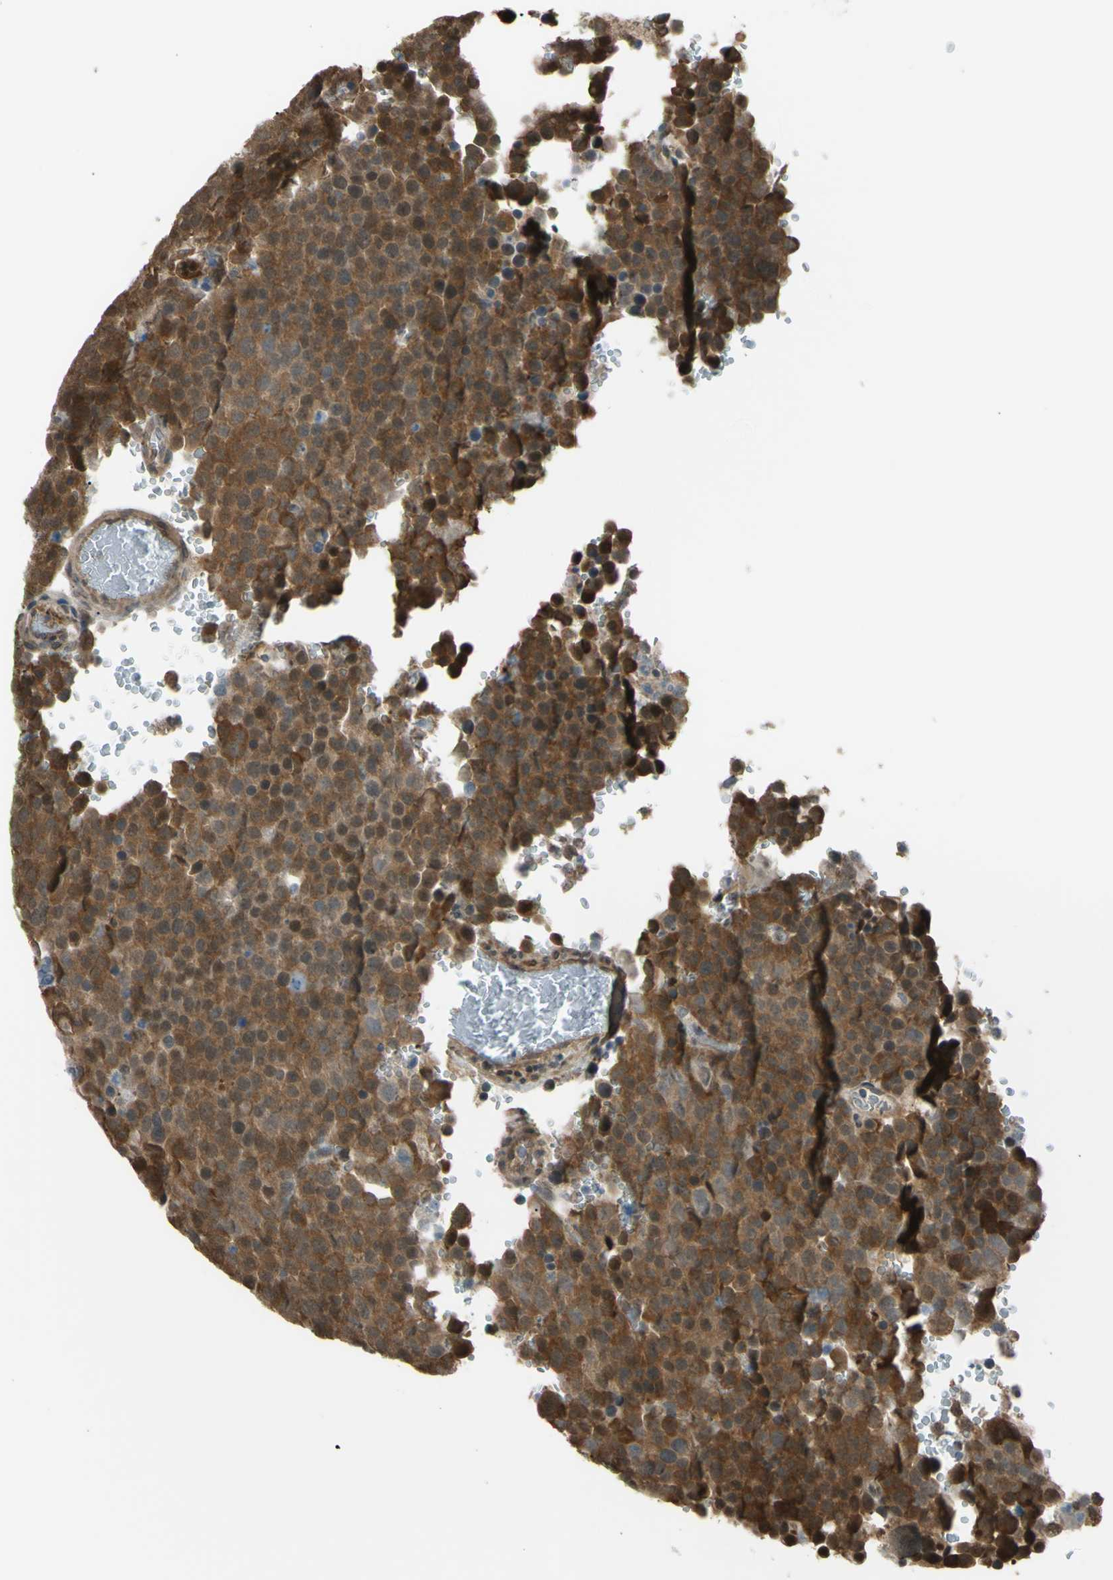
{"staining": {"intensity": "moderate", "quantity": ">75%", "location": "cytoplasmic/membranous"}, "tissue": "testis cancer", "cell_type": "Tumor cells", "image_type": "cancer", "snomed": [{"axis": "morphology", "description": "Seminoma, NOS"}, {"axis": "topography", "description": "Testis"}], "caption": "Immunohistochemical staining of testis cancer exhibits medium levels of moderate cytoplasmic/membranous staining in about >75% of tumor cells.", "gene": "YWHAQ", "patient": {"sex": "male", "age": 71}}